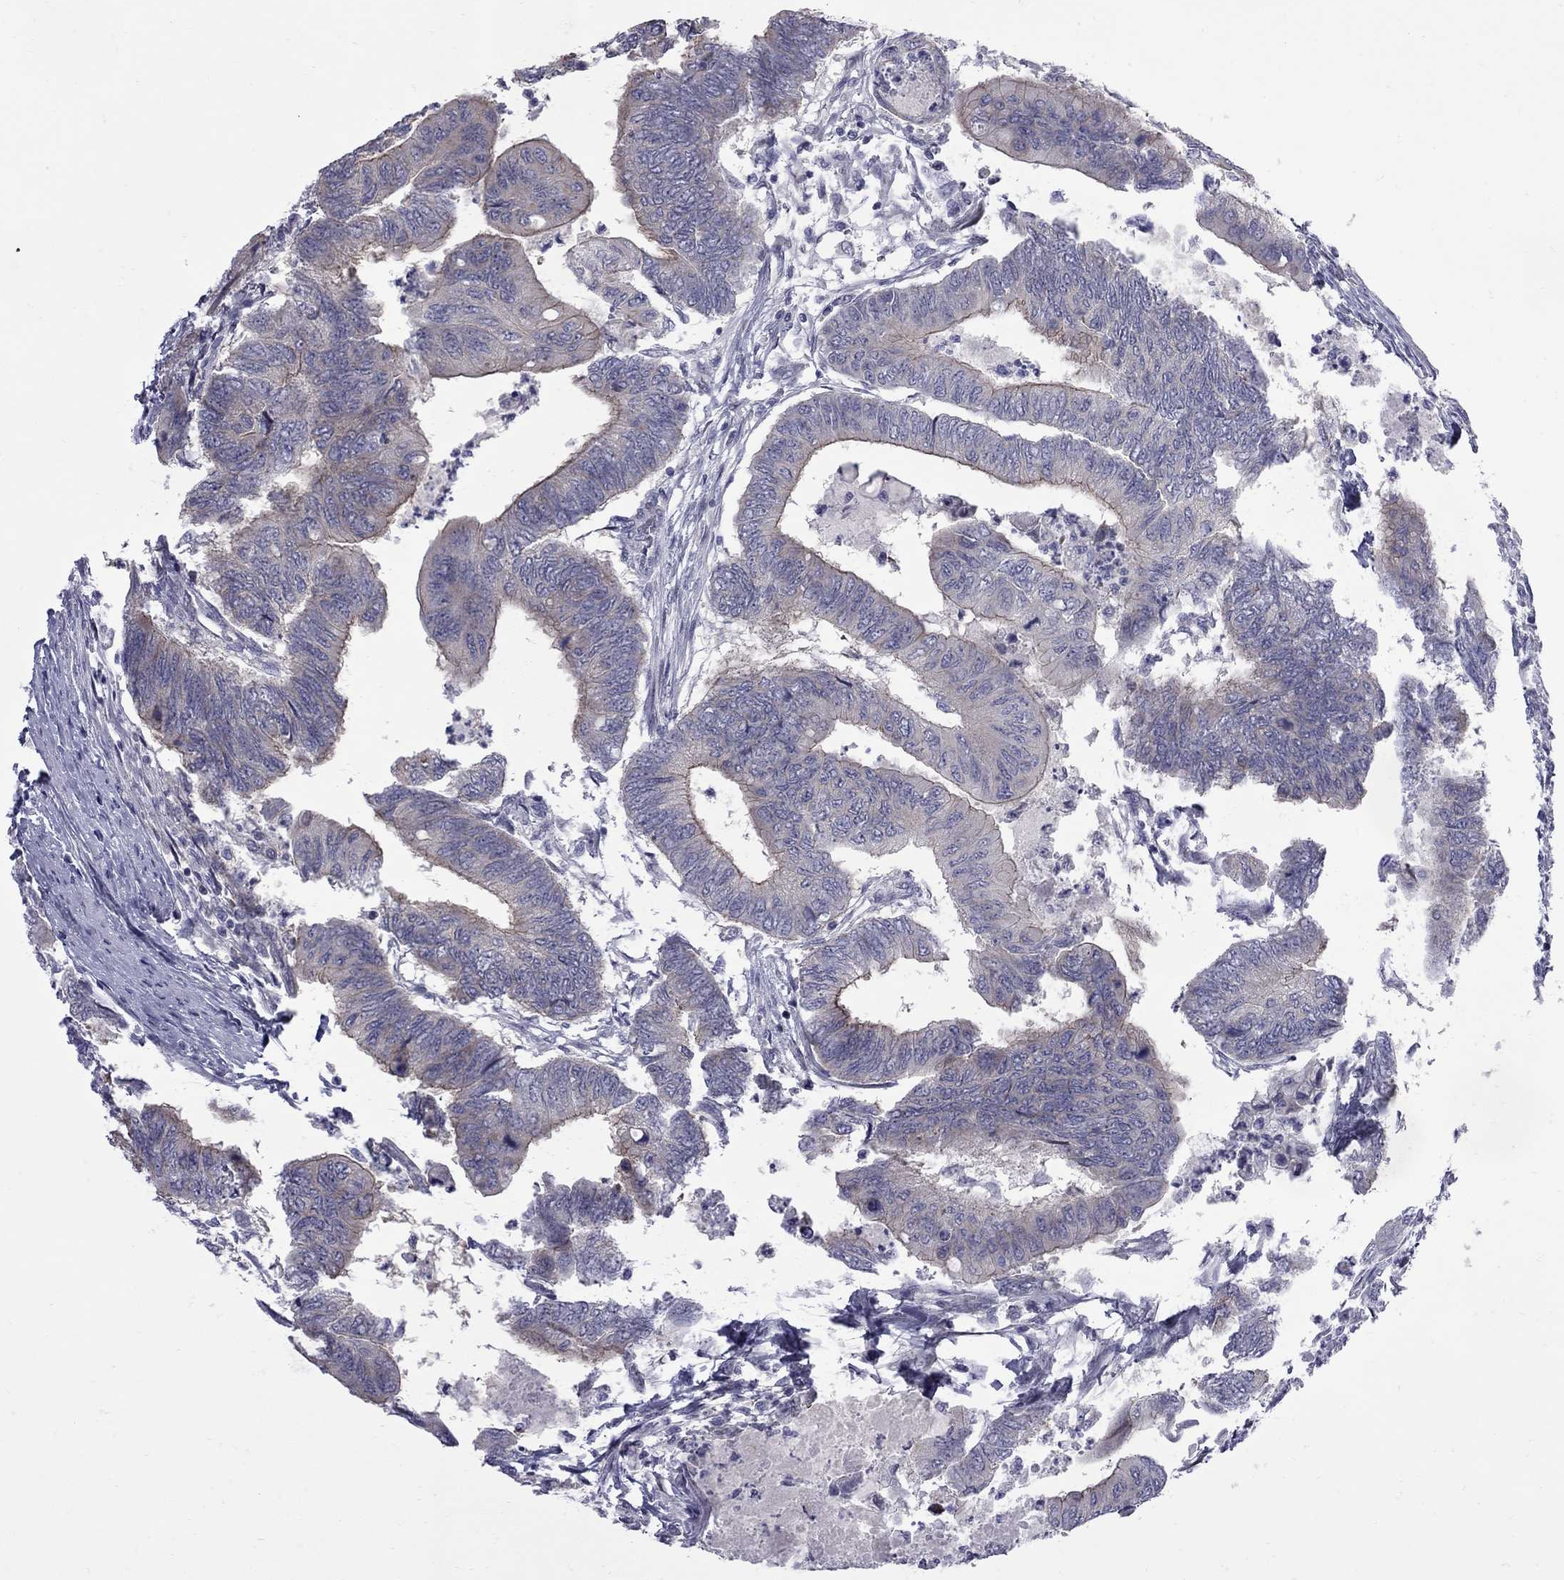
{"staining": {"intensity": "moderate", "quantity": "<25%", "location": "cytoplasmic/membranous"}, "tissue": "colorectal cancer", "cell_type": "Tumor cells", "image_type": "cancer", "snomed": [{"axis": "morphology", "description": "Normal tissue, NOS"}, {"axis": "morphology", "description": "Adenocarcinoma, NOS"}, {"axis": "topography", "description": "Rectum"}, {"axis": "topography", "description": "Peripheral nerve tissue"}], "caption": "Colorectal cancer (adenocarcinoma) was stained to show a protein in brown. There is low levels of moderate cytoplasmic/membranous staining in approximately <25% of tumor cells. The staining is performed using DAB (3,3'-diaminobenzidine) brown chromogen to label protein expression. The nuclei are counter-stained blue using hematoxylin.", "gene": "NRARP", "patient": {"sex": "male", "age": 92}}